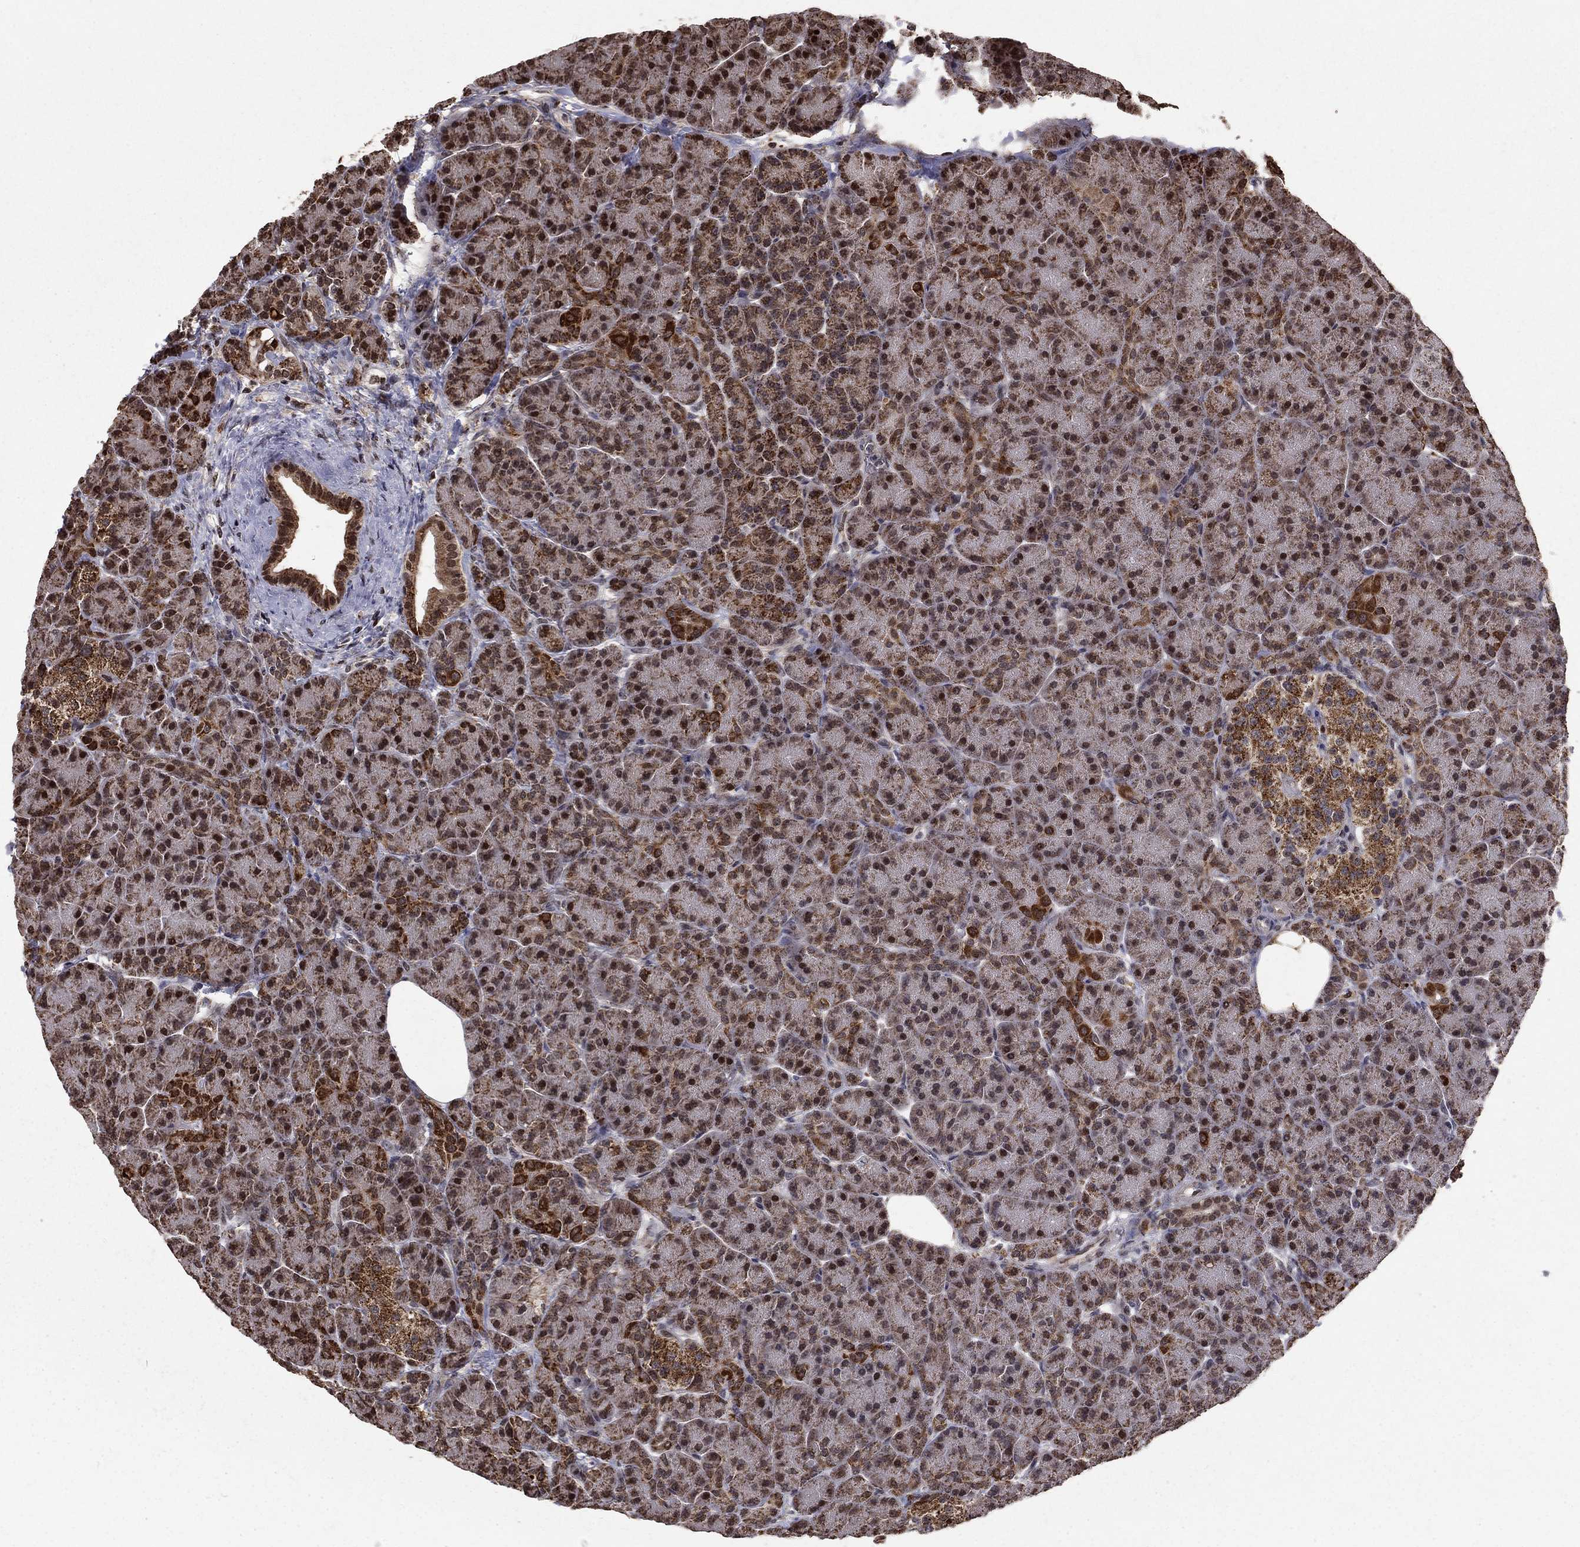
{"staining": {"intensity": "strong", "quantity": "25%-75%", "location": "cytoplasmic/membranous"}, "tissue": "pancreas", "cell_type": "Exocrine glandular cells", "image_type": "normal", "snomed": [{"axis": "morphology", "description": "Normal tissue, NOS"}, {"axis": "topography", "description": "Pancreas"}], "caption": "Human pancreas stained with a brown dye displays strong cytoplasmic/membranous positive expression in approximately 25%-75% of exocrine glandular cells.", "gene": "ACOT13", "patient": {"sex": "female", "age": 63}}